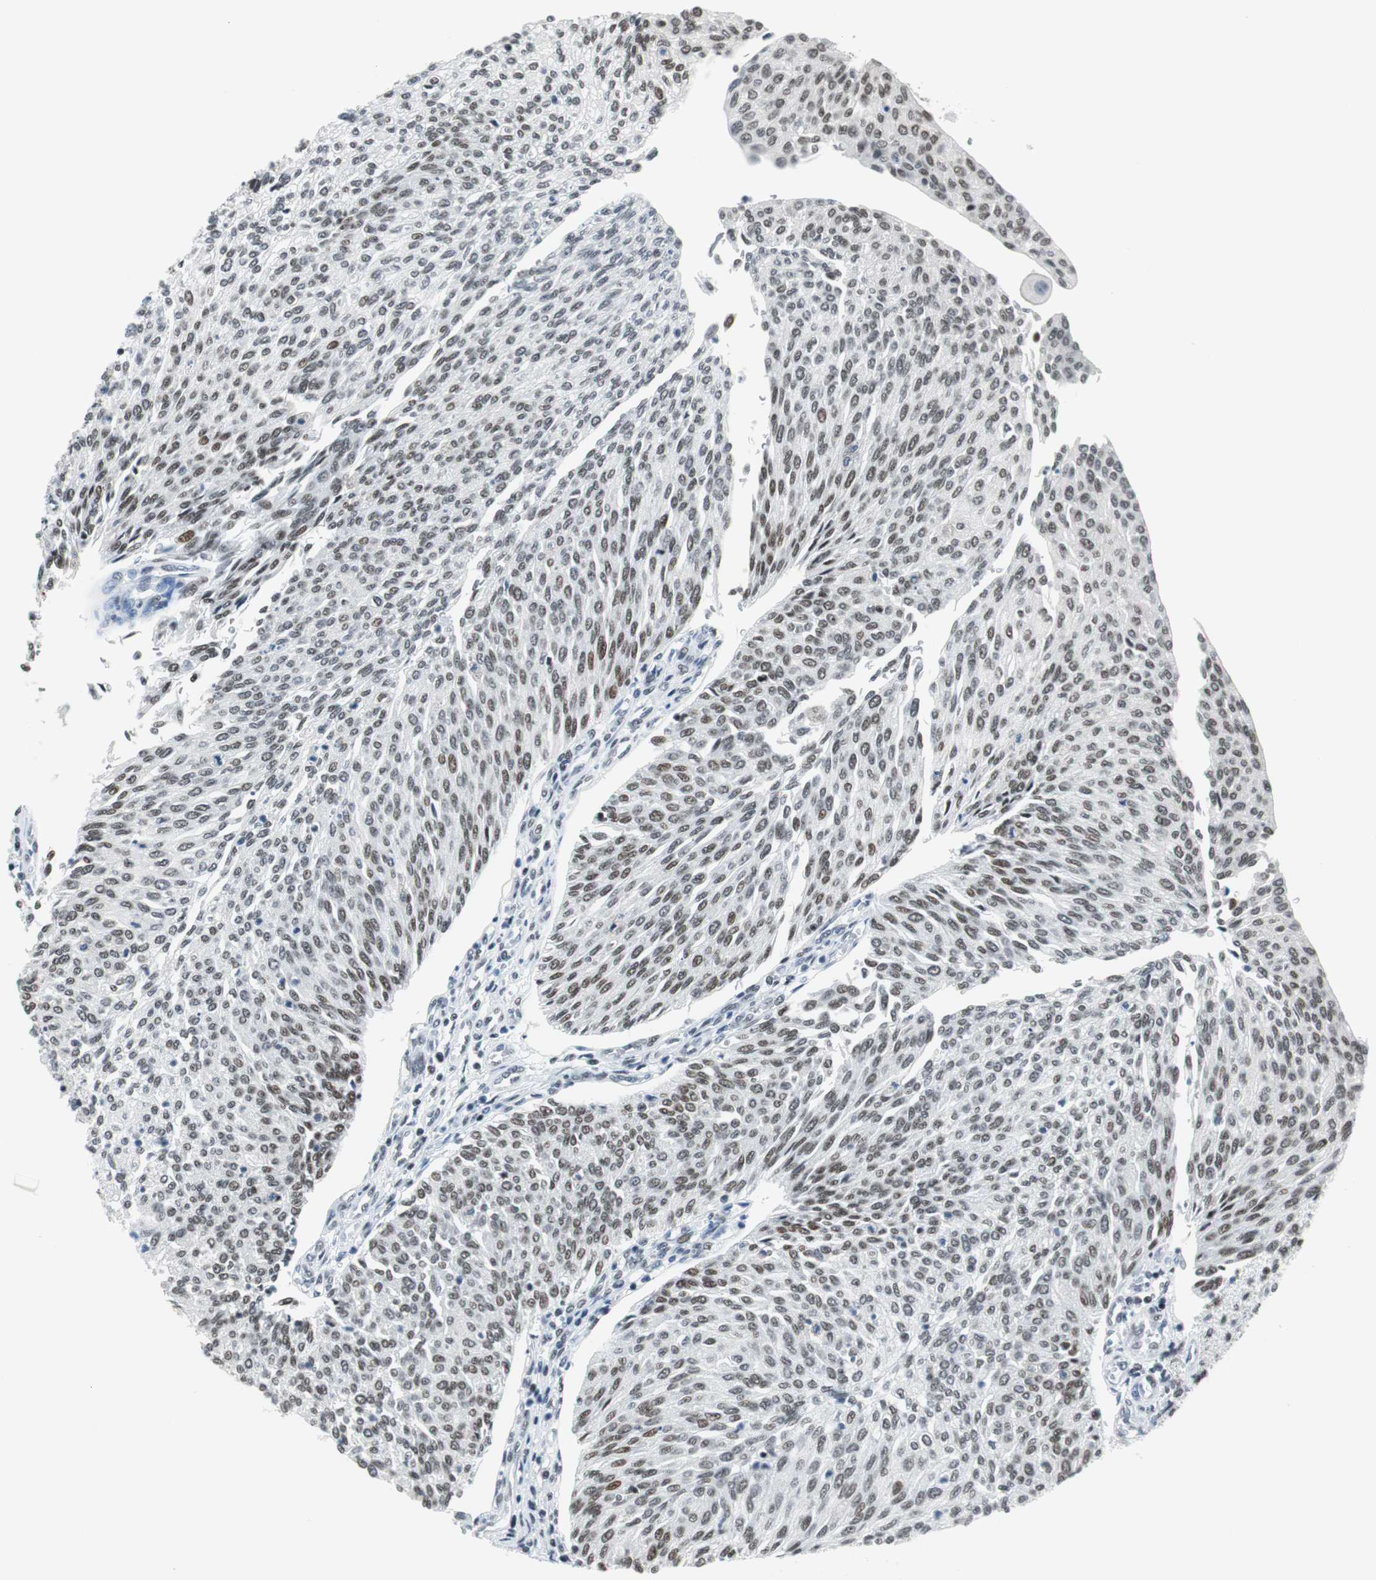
{"staining": {"intensity": "weak", "quantity": "25%-75%", "location": "nuclear"}, "tissue": "urothelial cancer", "cell_type": "Tumor cells", "image_type": "cancer", "snomed": [{"axis": "morphology", "description": "Urothelial carcinoma, Low grade"}, {"axis": "topography", "description": "Urinary bladder"}], "caption": "Low-grade urothelial carcinoma was stained to show a protein in brown. There is low levels of weak nuclear staining in approximately 25%-75% of tumor cells.", "gene": "HDAC3", "patient": {"sex": "female", "age": 79}}